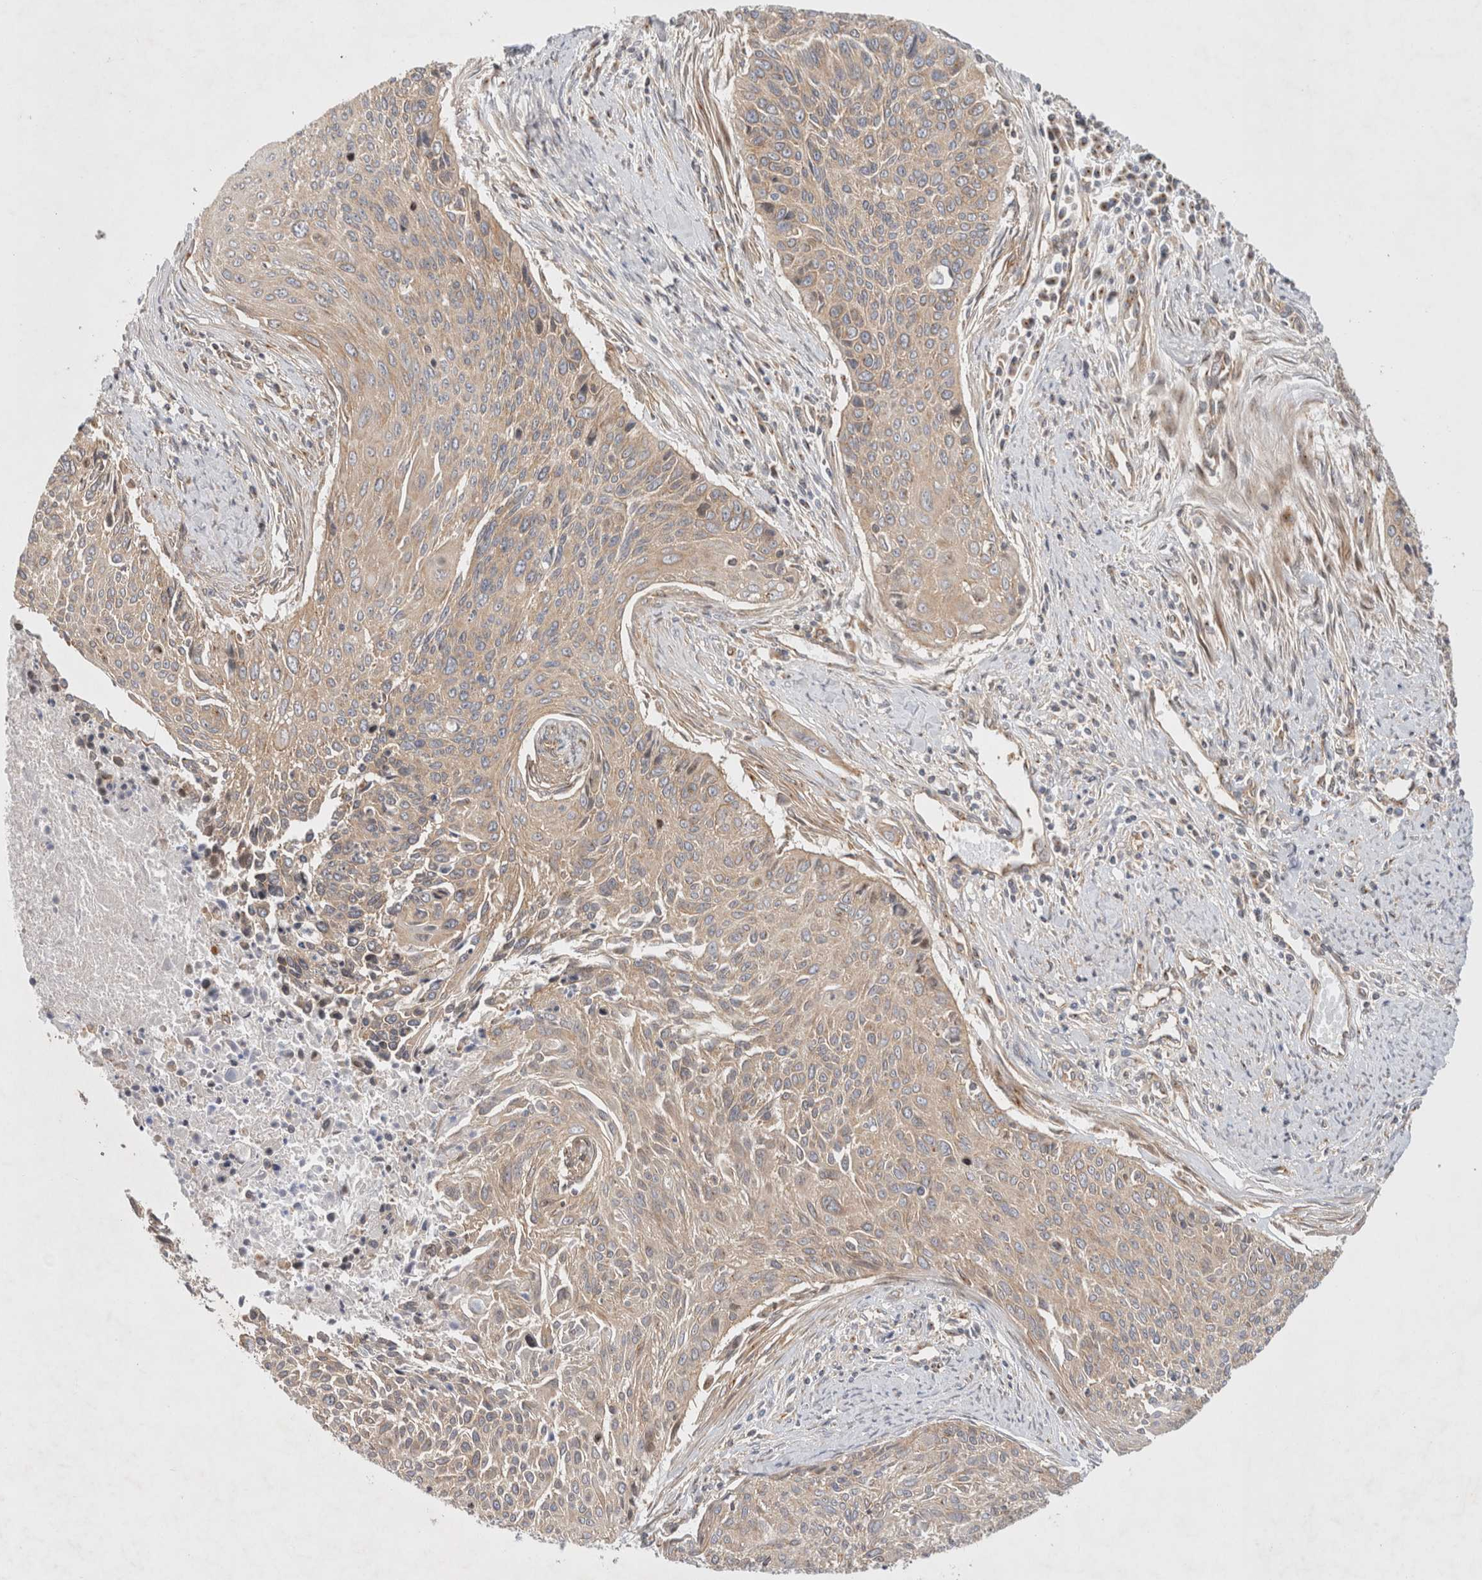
{"staining": {"intensity": "weak", "quantity": ">75%", "location": "cytoplasmic/membranous"}, "tissue": "cervical cancer", "cell_type": "Tumor cells", "image_type": "cancer", "snomed": [{"axis": "morphology", "description": "Squamous cell carcinoma, NOS"}, {"axis": "topography", "description": "Cervix"}], "caption": "A low amount of weak cytoplasmic/membranous staining is identified in about >75% of tumor cells in cervical cancer tissue.", "gene": "GPR150", "patient": {"sex": "female", "age": 55}}